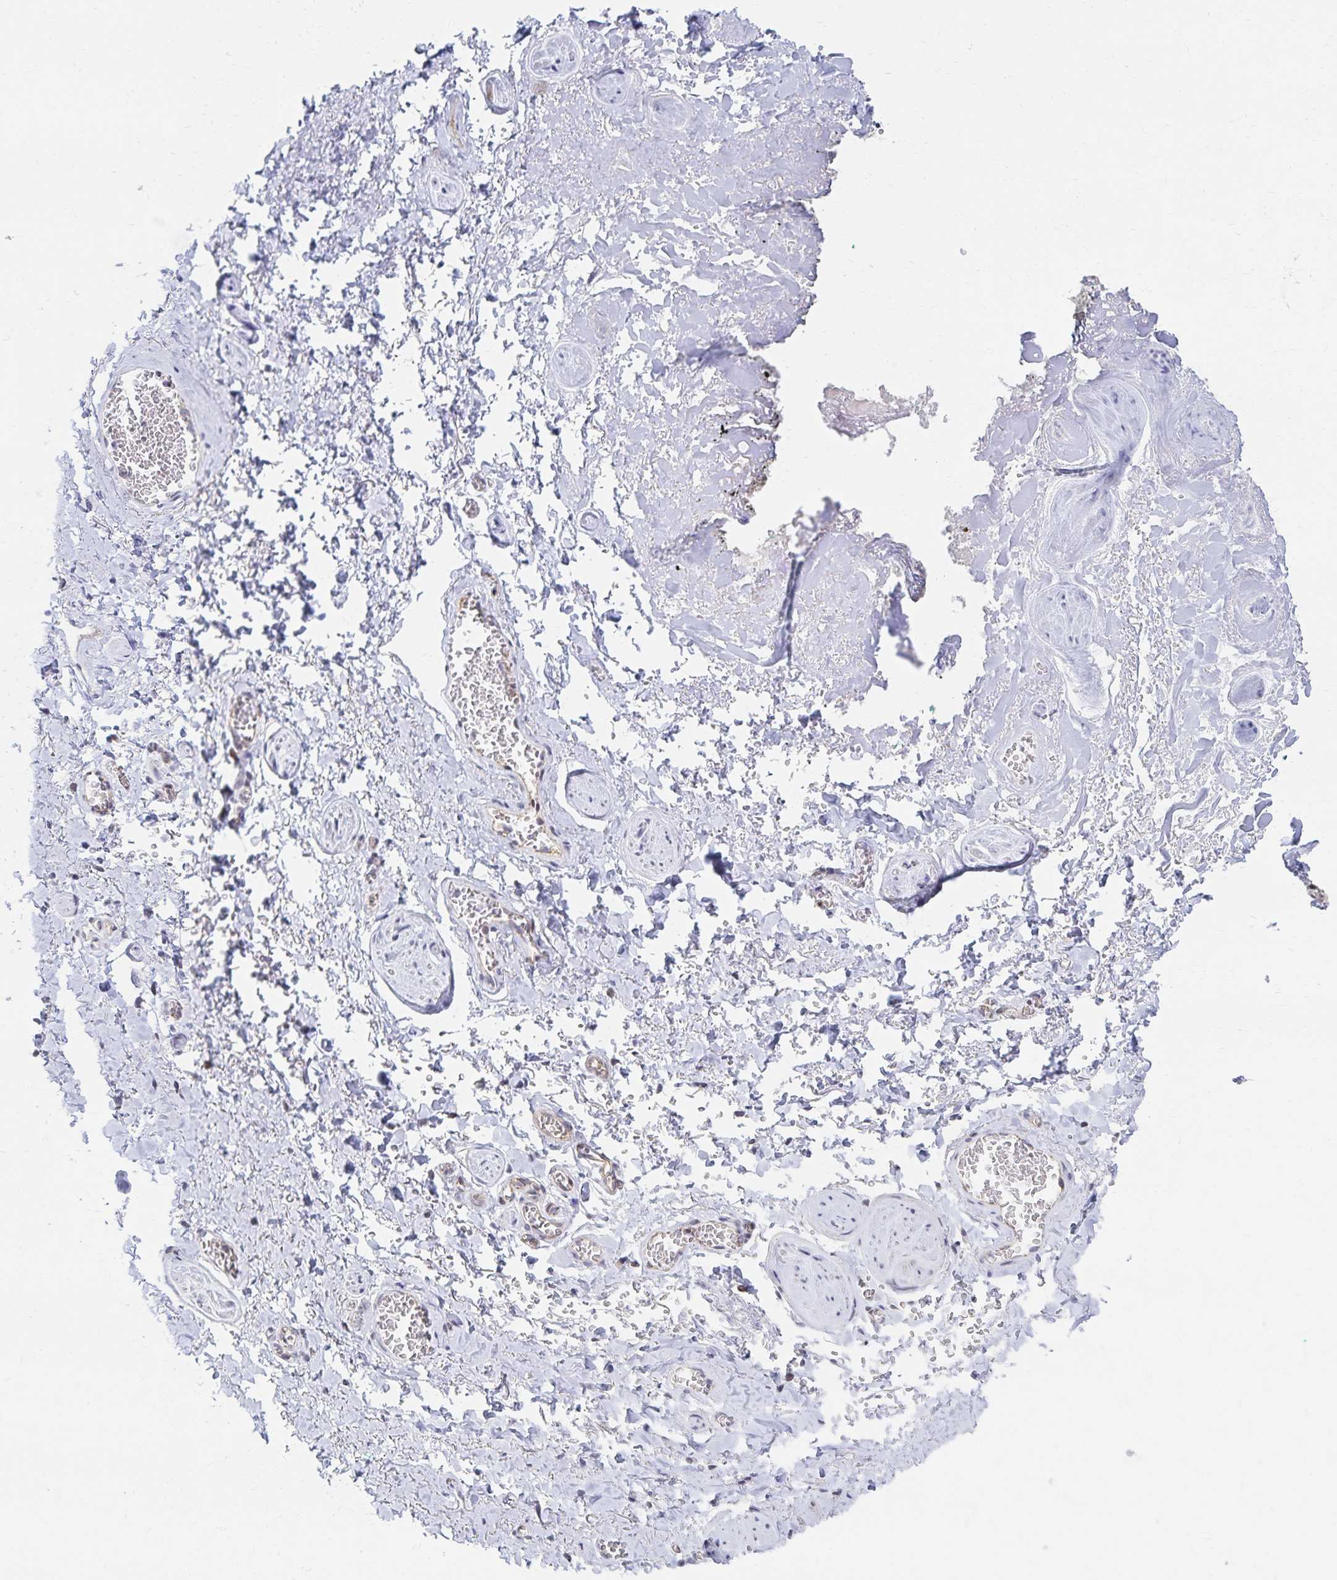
{"staining": {"intensity": "negative", "quantity": "none", "location": "none"}, "tissue": "adipose tissue", "cell_type": "Adipocytes", "image_type": "normal", "snomed": [{"axis": "morphology", "description": "Normal tissue, NOS"}, {"axis": "topography", "description": "Vulva"}, {"axis": "topography", "description": "Peripheral nerve tissue"}], "caption": "Adipocytes are negative for brown protein staining in benign adipose tissue. (Brightfield microscopy of DAB IHC at high magnification).", "gene": "RAB9B", "patient": {"sex": "female", "age": 66}}